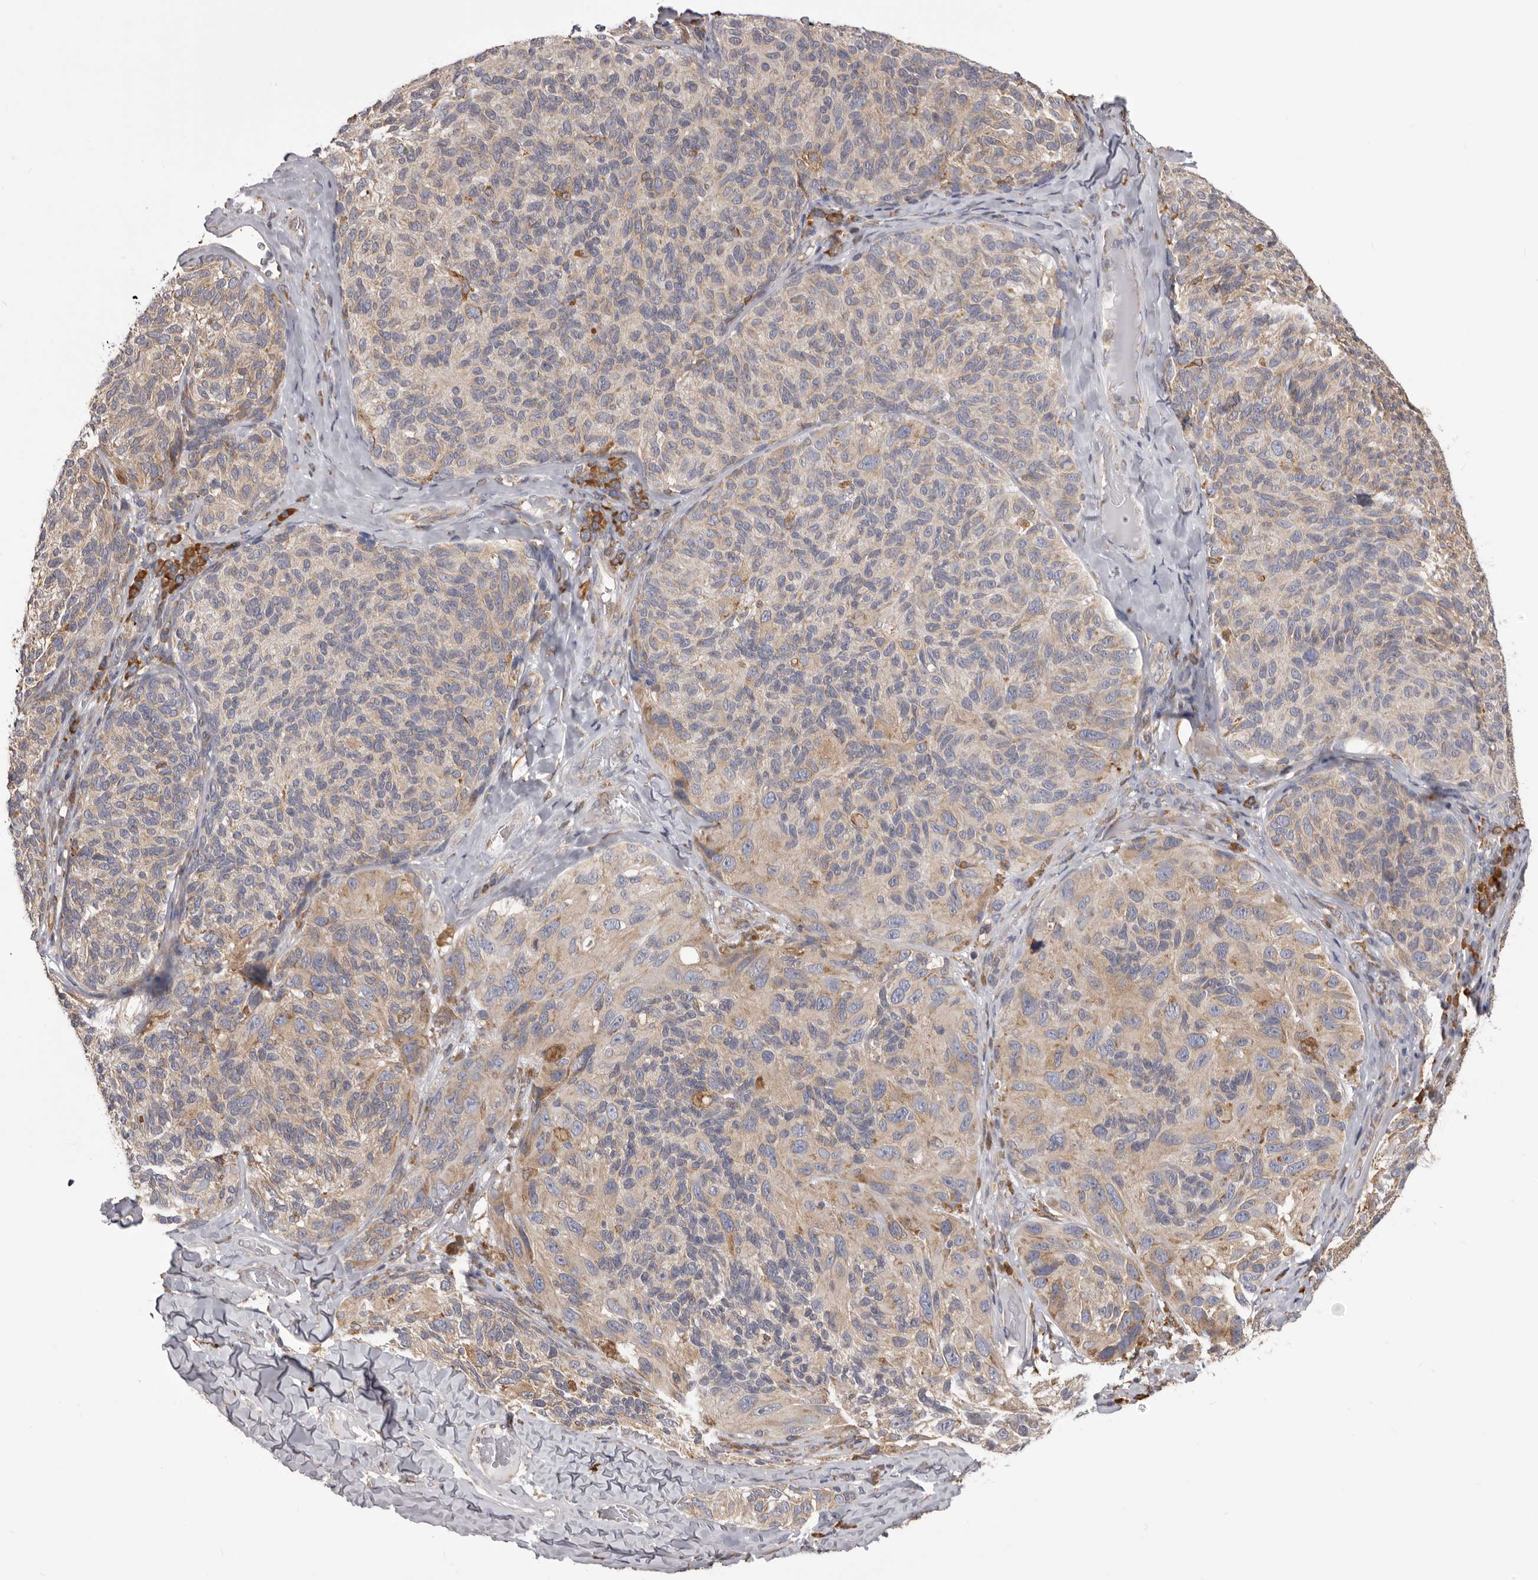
{"staining": {"intensity": "weak", "quantity": "25%-75%", "location": "cytoplasmic/membranous"}, "tissue": "melanoma", "cell_type": "Tumor cells", "image_type": "cancer", "snomed": [{"axis": "morphology", "description": "Malignant melanoma, NOS"}, {"axis": "topography", "description": "Skin"}], "caption": "Protein staining by immunohistochemistry (IHC) exhibits weak cytoplasmic/membranous staining in approximately 25%-75% of tumor cells in melanoma. (brown staining indicates protein expression, while blue staining denotes nuclei).", "gene": "QRSL1", "patient": {"sex": "female", "age": 73}}